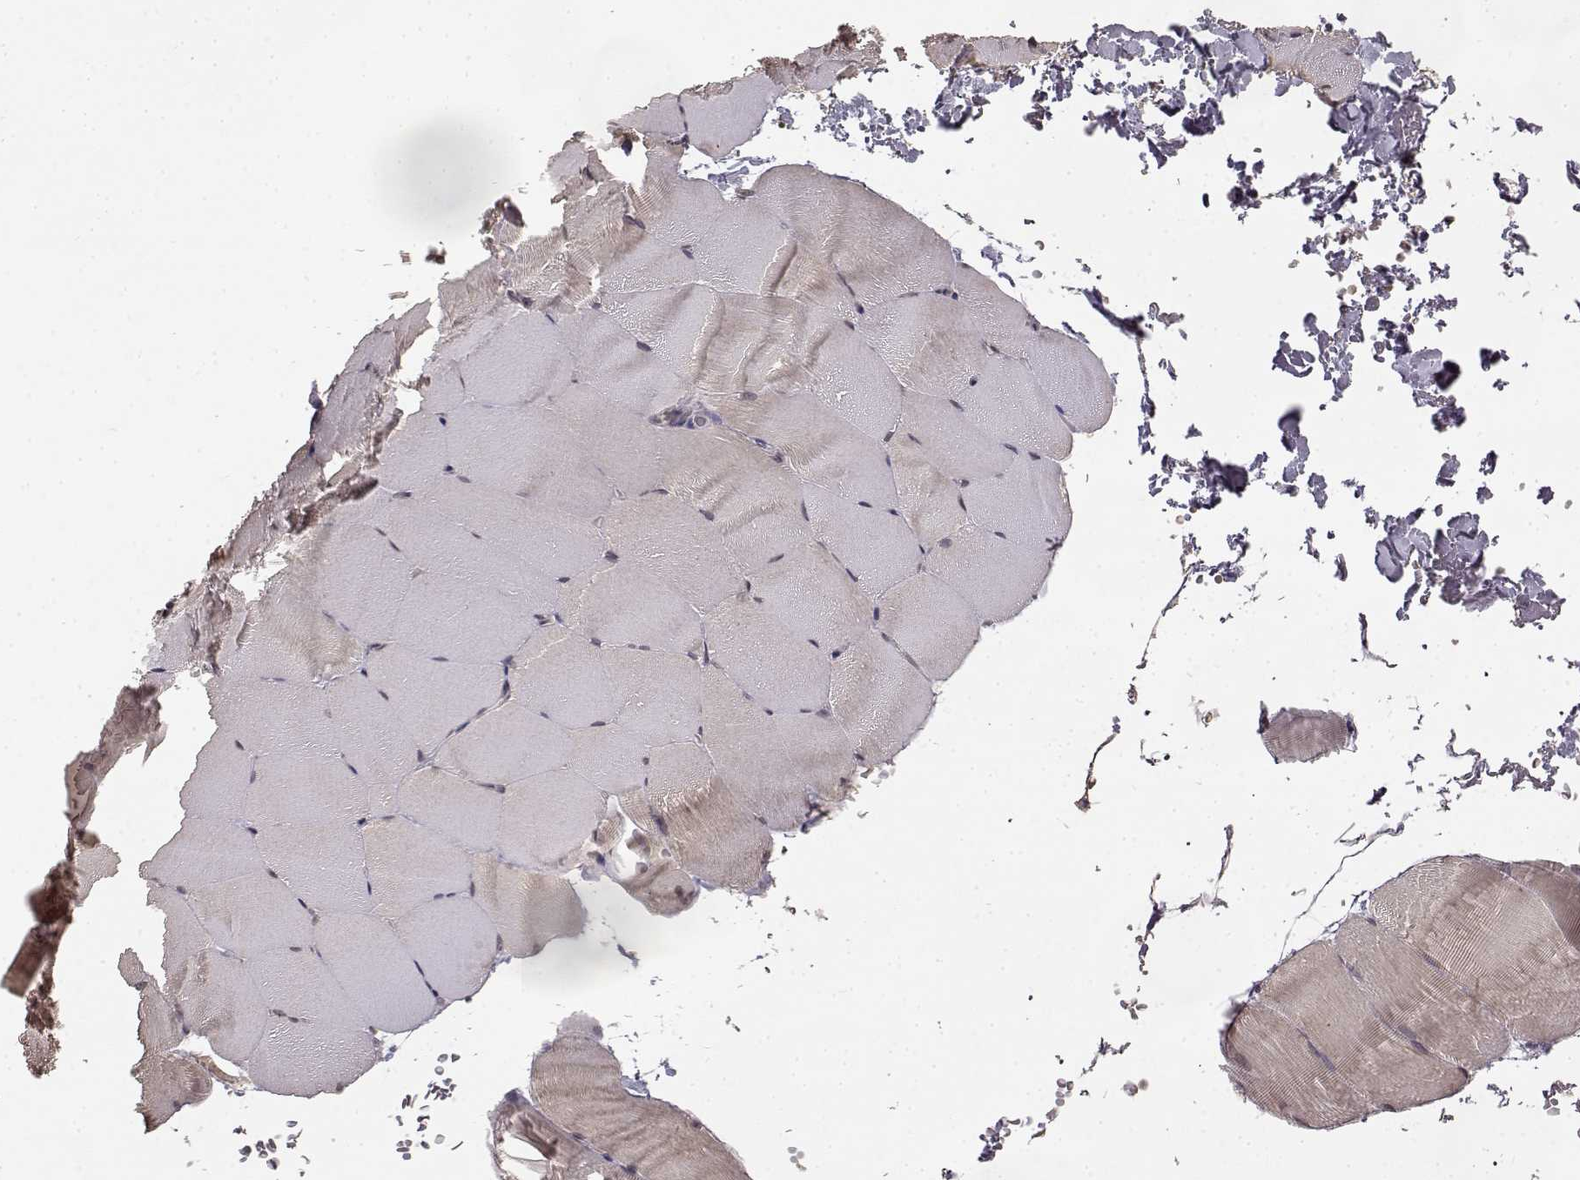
{"staining": {"intensity": "negative", "quantity": "none", "location": "none"}, "tissue": "skeletal muscle", "cell_type": "Myocytes", "image_type": "normal", "snomed": [{"axis": "morphology", "description": "Normal tissue, NOS"}, {"axis": "topography", "description": "Skeletal muscle"}], "caption": "A high-resolution image shows immunohistochemistry (IHC) staining of benign skeletal muscle, which shows no significant positivity in myocytes.", "gene": "NTRK2", "patient": {"sex": "female", "age": 37}}